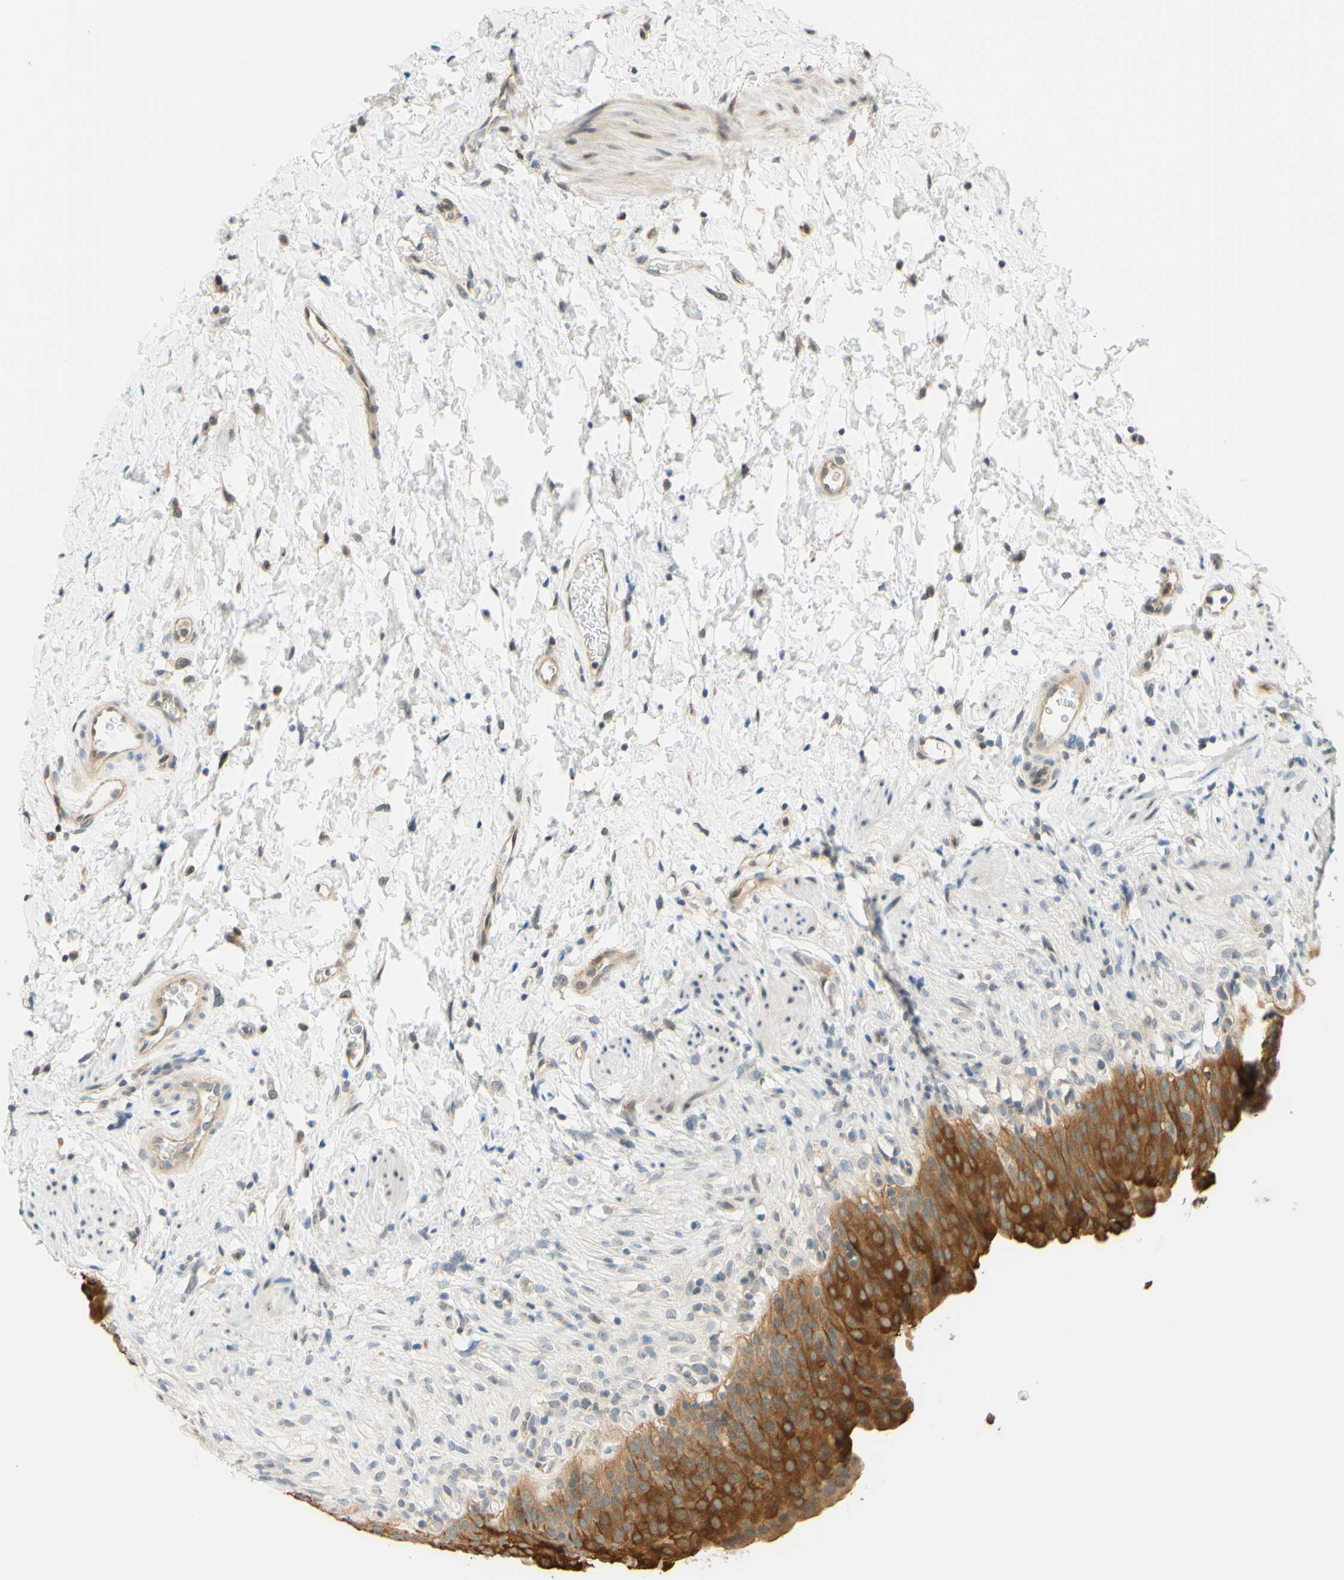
{"staining": {"intensity": "strong", "quantity": ">75%", "location": "cytoplasmic/membranous"}, "tissue": "urinary bladder", "cell_type": "Urothelial cells", "image_type": "normal", "snomed": [{"axis": "morphology", "description": "Normal tissue, NOS"}, {"axis": "topography", "description": "Urinary bladder"}], "caption": "Protein expression analysis of normal human urinary bladder reveals strong cytoplasmic/membranous staining in about >75% of urothelial cells. The protein is stained brown, and the nuclei are stained in blue (DAB (3,3'-diaminobenzidine) IHC with brightfield microscopy, high magnification).", "gene": "C2CD2L", "patient": {"sex": "female", "age": 79}}